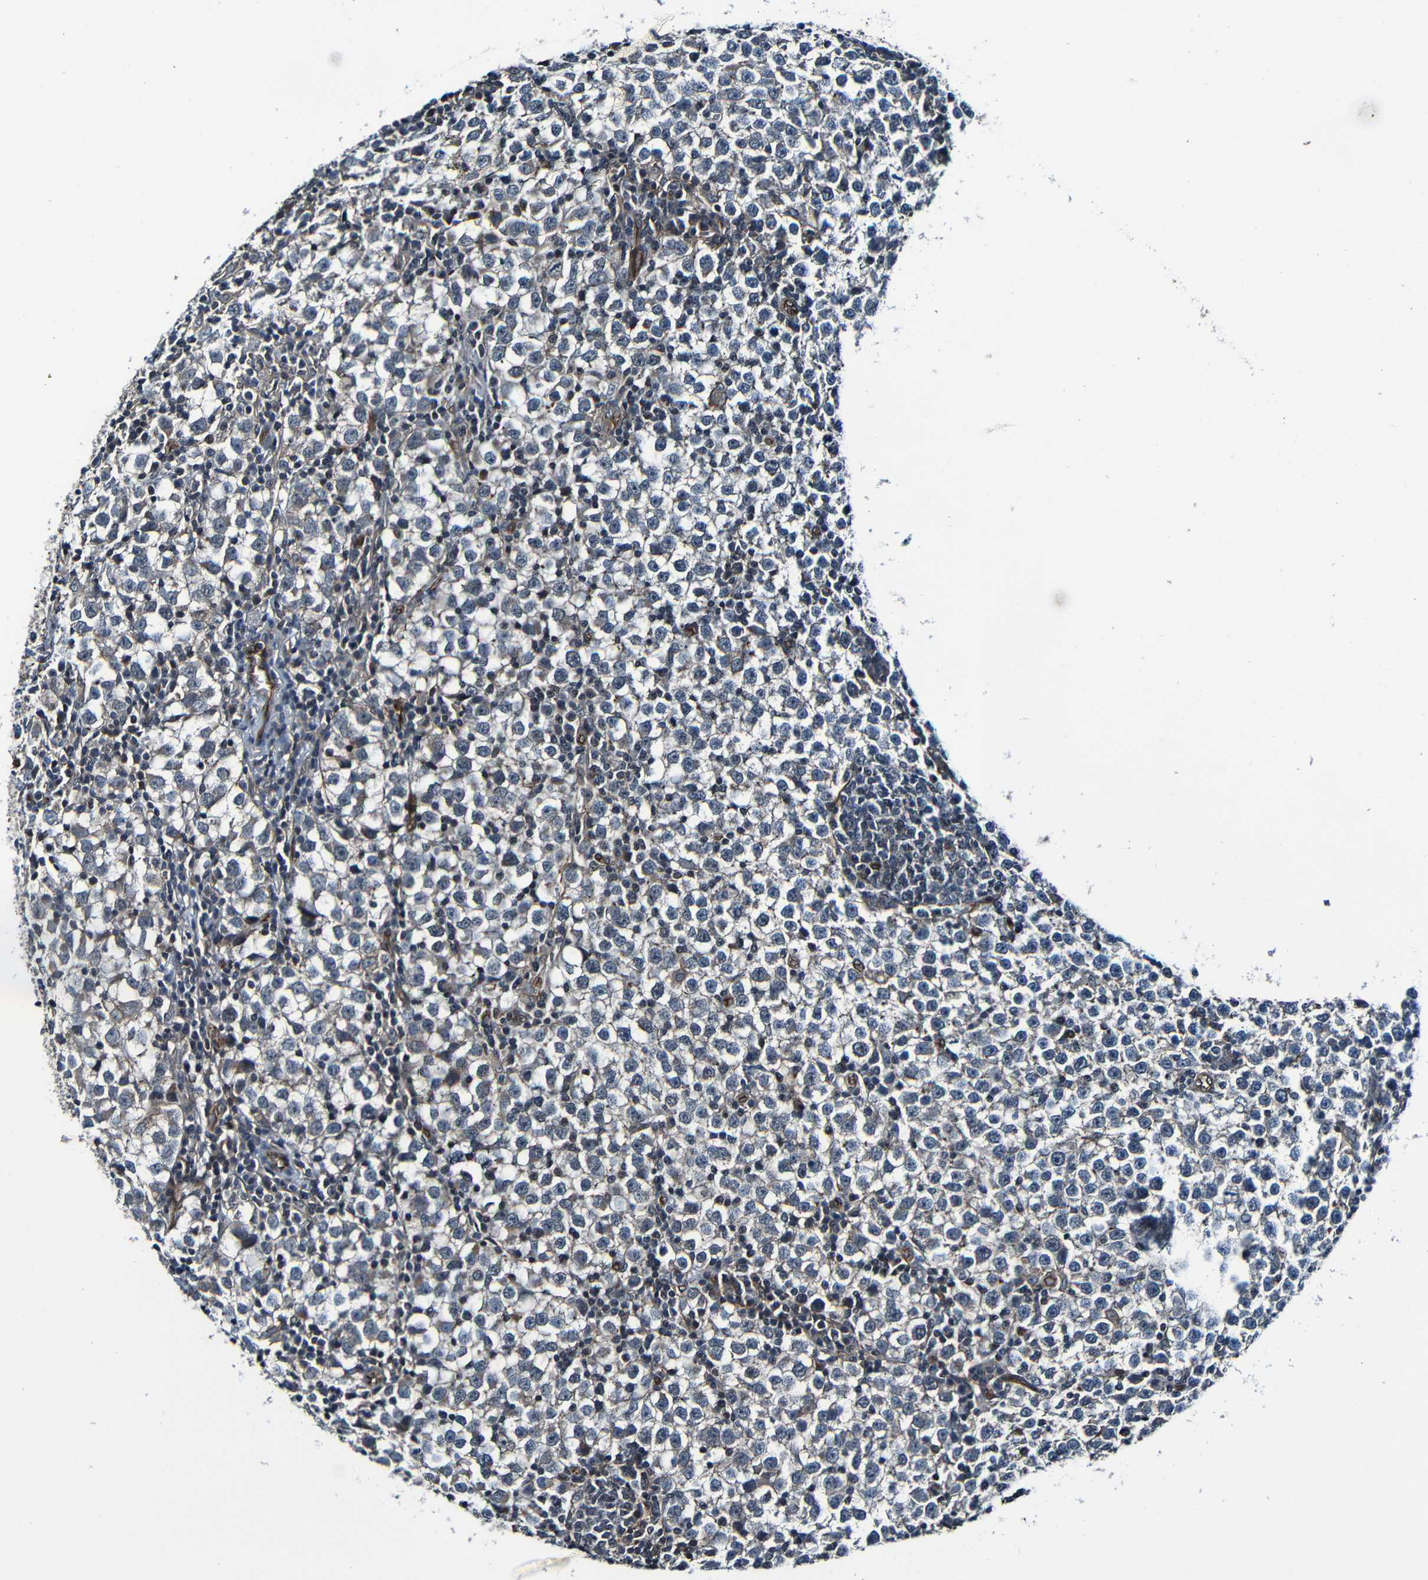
{"staining": {"intensity": "negative", "quantity": "none", "location": "none"}, "tissue": "testis cancer", "cell_type": "Tumor cells", "image_type": "cancer", "snomed": [{"axis": "morphology", "description": "Seminoma, NOS"}, {"axis": "topography", "description": "Testis"}], "caption": "Tumor cells are negative for protein expression in human testis seminoma.", "gene": "LGR5", "patient": {"sex": "male", "age": 65}}